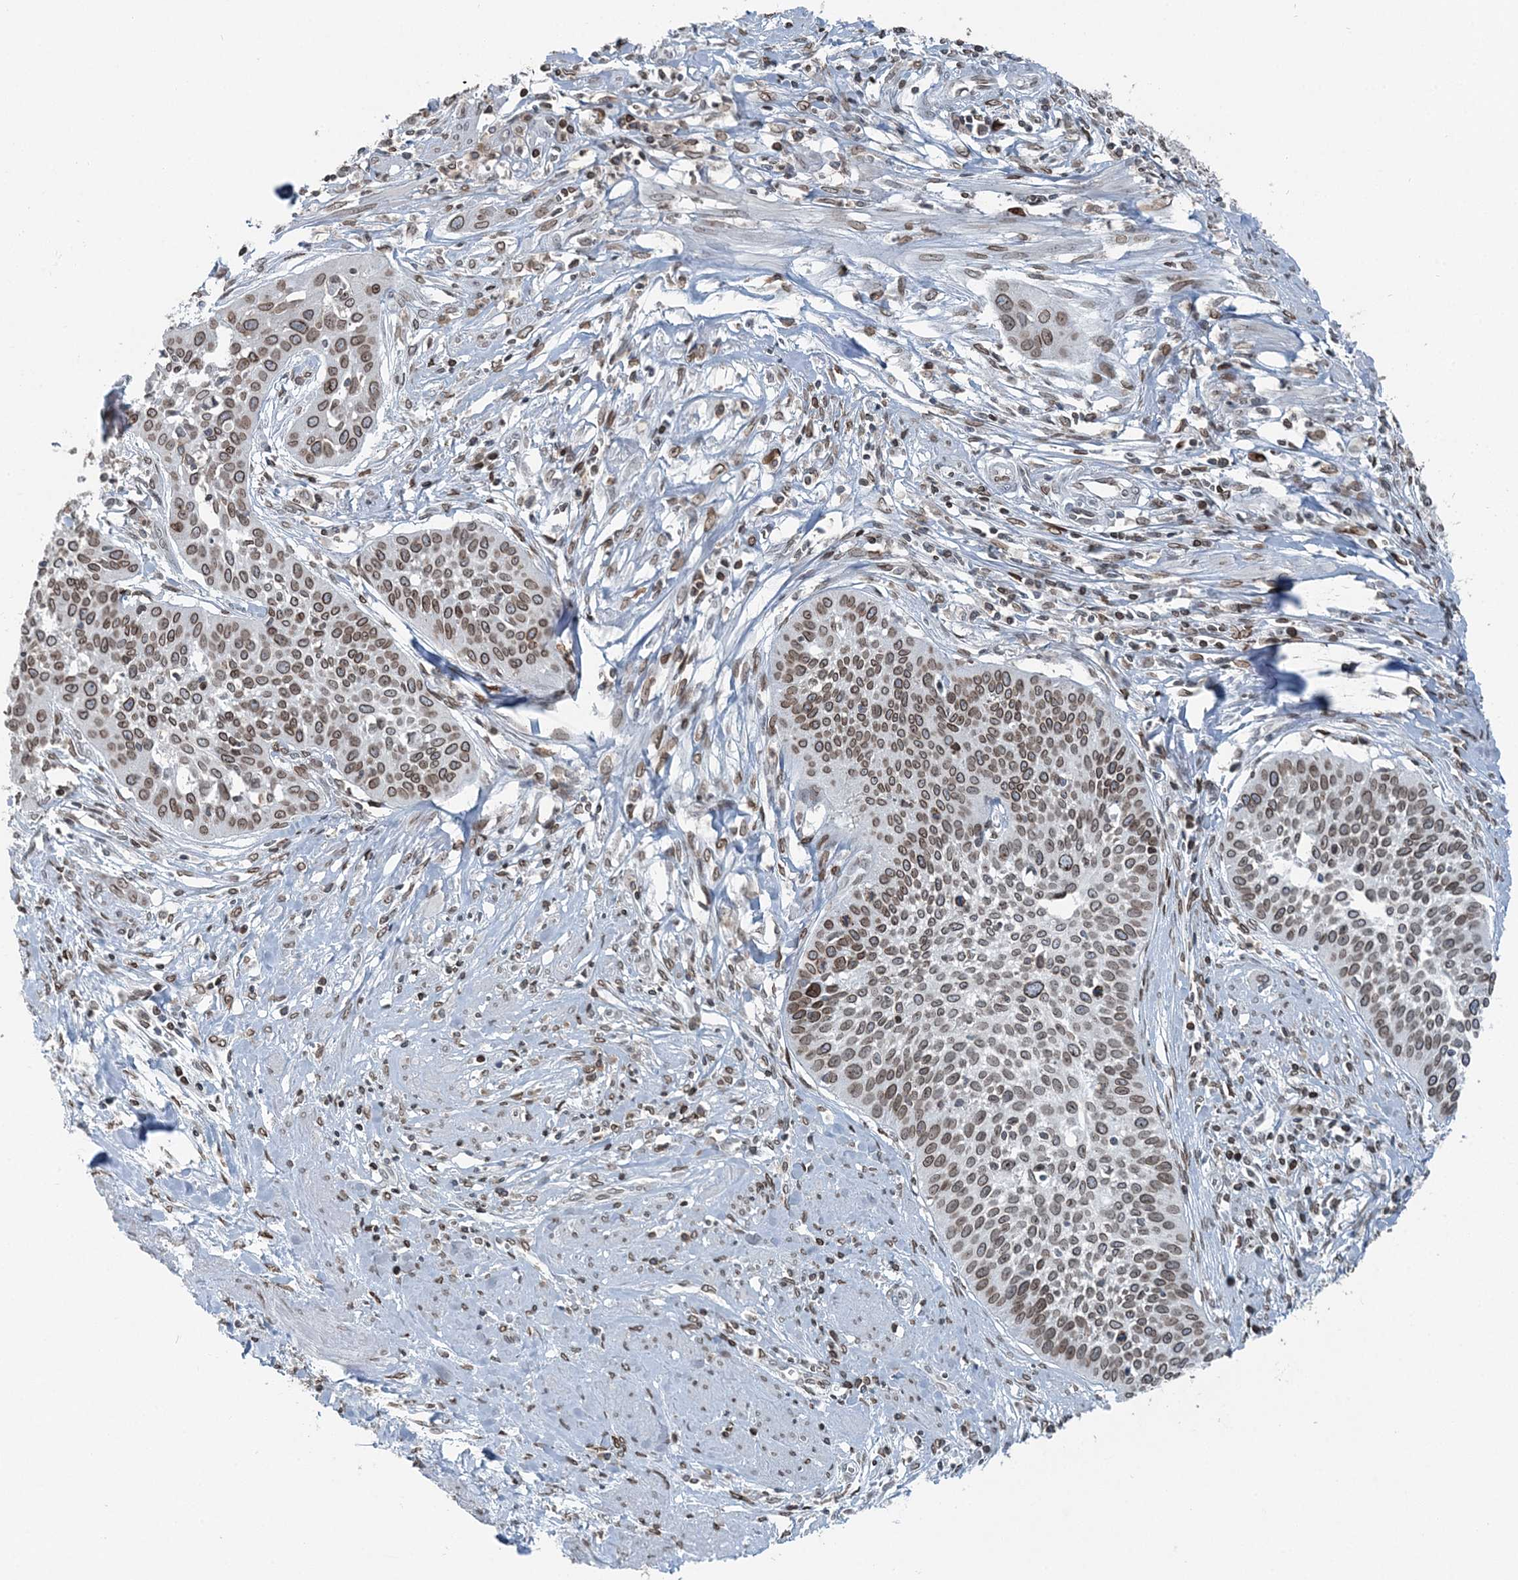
{"staining": {"intensity": "moderate", "quantity": ">75%", "location": "cytoplasmic/membranous,nuclear"}, "tissue": "cervical cancer", "cell_type": "Tumor cells", "image_type": "cancer", "snomed": [{"axis": "morphology", "description": "Squamous cell carcinoma, NOS"}, {"axis": "topography", "description": "Cervix"}], "caption": "Immunohistochemical staining of cervical cancer displays medium levels of moderate cytoplasmic/membranous and nuclear protein expression in approximately >75% of tumor cells.", "gene": "GJD4", "patient": {"sex": "female", "age": 34}}